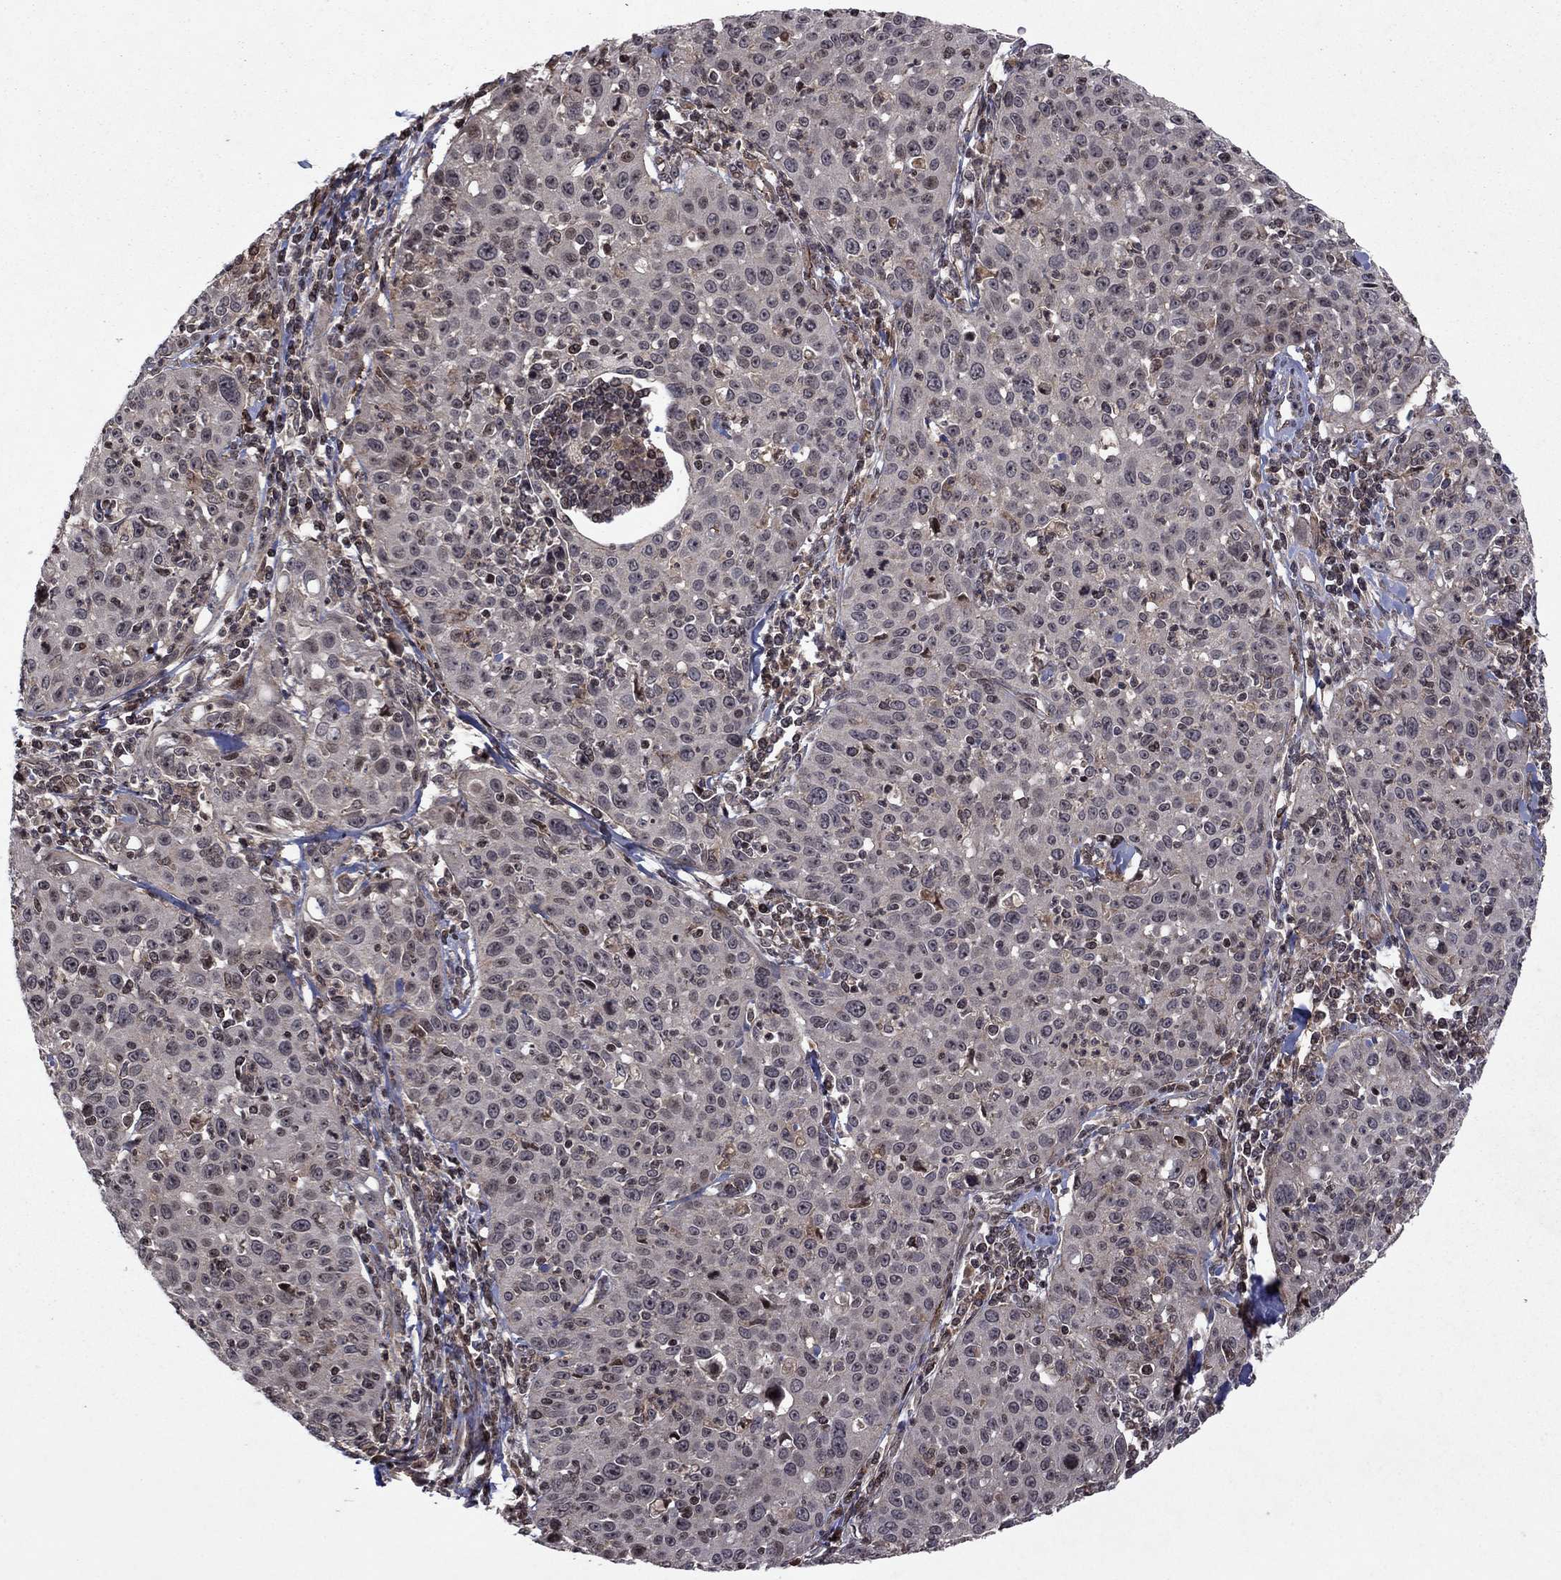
{"staining": {"intensity": "negative", "quantity": "none", "location": "none"}, "tissue": "cervical cancer", "cell_type": "Tumor cells", "image_type": "cancer", "snomed": [{"axis": "morphology", "description": "Squamous cell carcinoma, NOS"}, {"axis": "topography", "description": "Cervix"}], "caption": "Tumor cells show no significant expression in cervical cancer (squamous cell carcinoma). (Immunohistochemistry (ihc), brightfield microscopy, high magnification).", "gene": "SORBS1", "patient": {"sex": "female", "age": 26}}